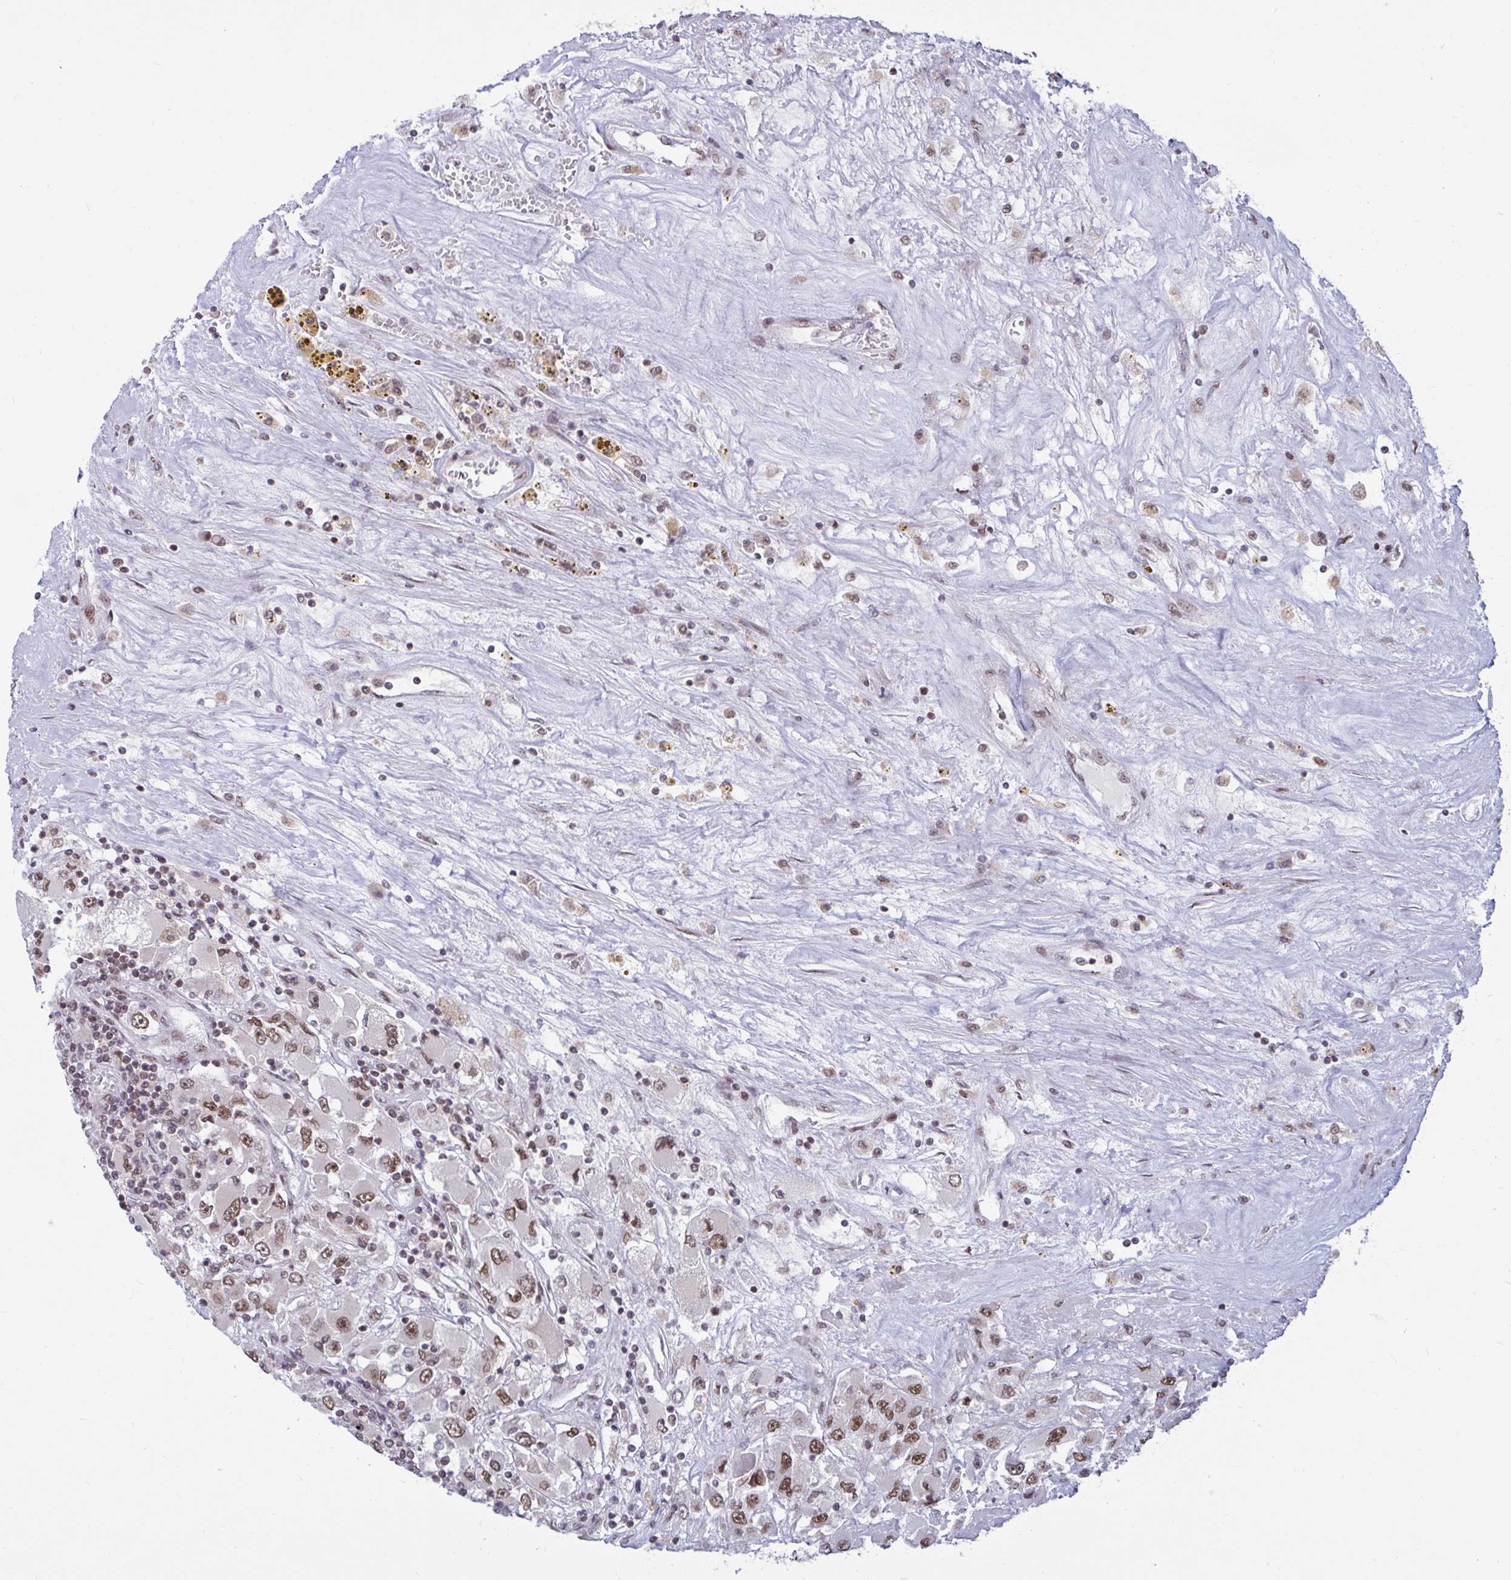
{"staining": {"intensity": "moderate", "quantity": ">75%", "location": "nuclear"}, "tissue": "renal cancer", "cell_type": "Tumor cells", "image_type": "cancer", "snomed": [{"axis": "morphology", "description": "Adenocarcinoma, NOS"}, {"axis": "topography", "description": "Kidney"}], "caption": "High-power microscopy captured an IHC histopathology image of adenocarcinoma (renal), revealing moderate nuclear positivity in approximately >75% of tumor cells.", "gene": "PHF10", "patient": {"sex": "female", "age": 52}}